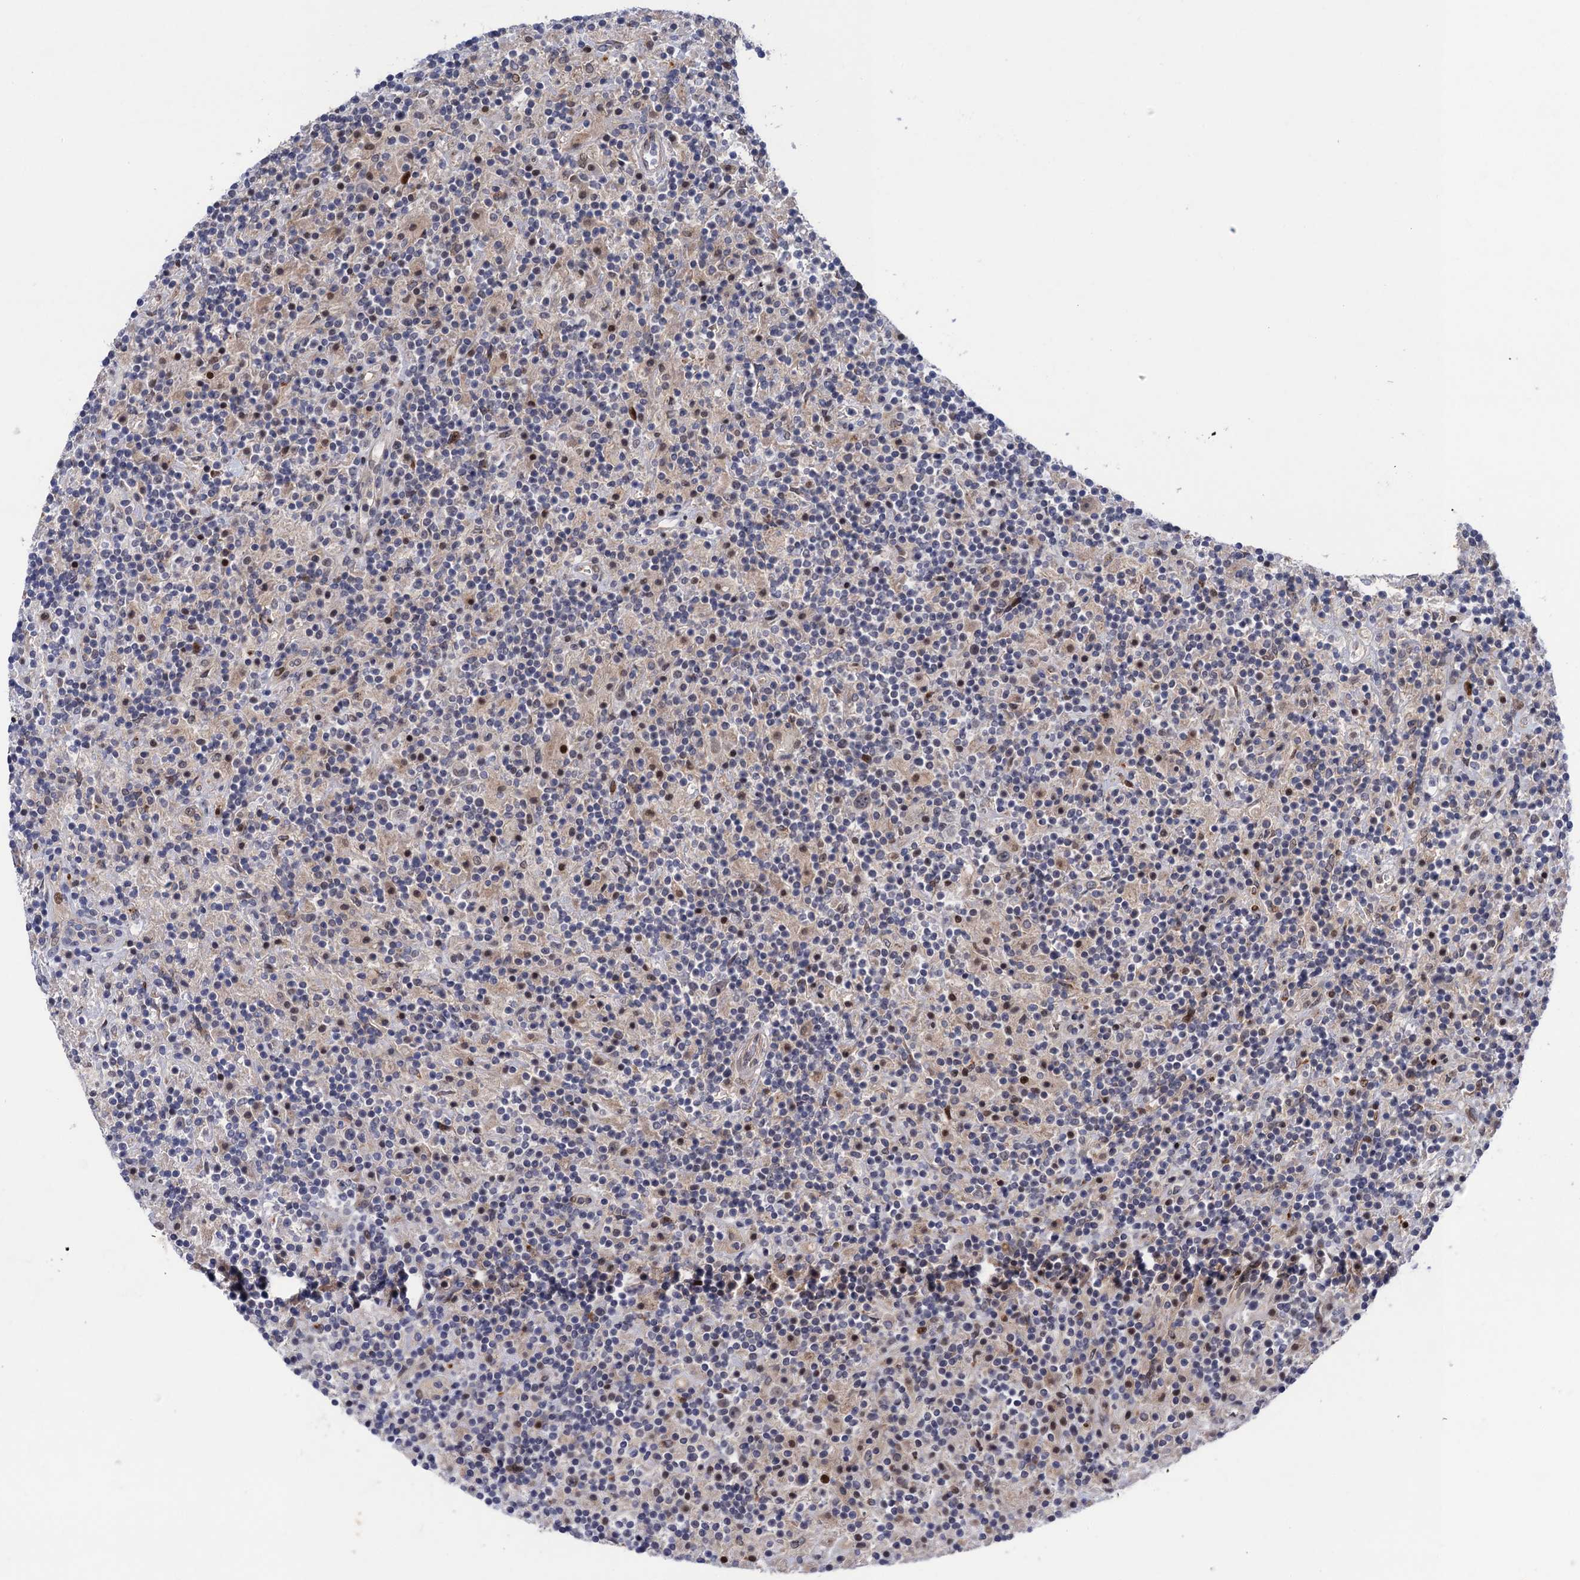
{"staining": {"intensity": "negative", "quantity": "none", "location": "none"}, "tissue": "lymphoma", "cell_type": "Tumor cells", "image_type": "cancer", "snomed": [{"axis": "morphology", "description": "Hodgkin's disease, NOS"}, {"axis": "topography", "description": "Lymph node"}], "caption": "Immunohistochemical staining of human lymphoma shows no significant staining in tumor cells.", "gene": "NEK8", "patient": {"sex": "male", "age": 70}}